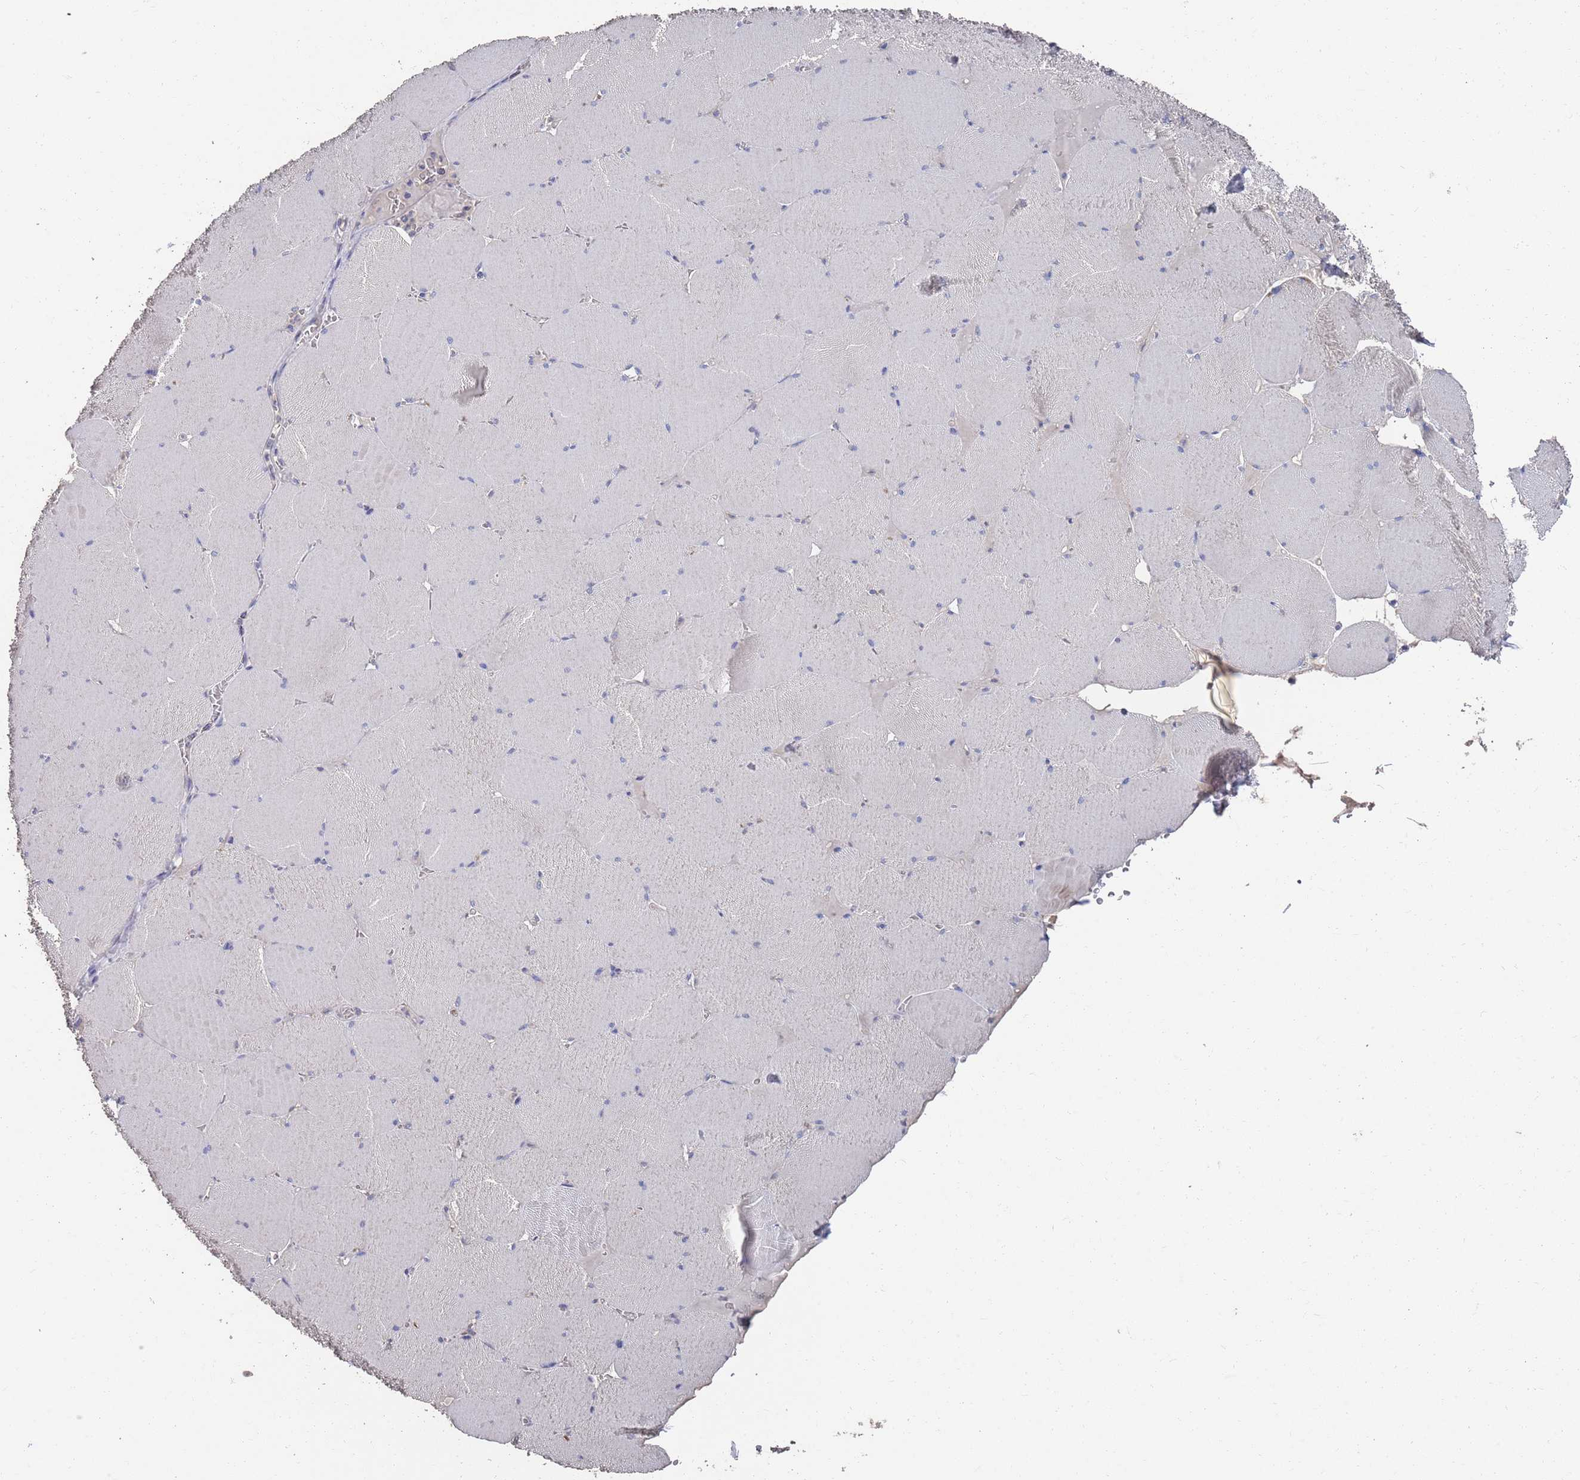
{"staining": {"intensity": "negative", "quantity": "none", "location": "none"}, "tissue": "skeletal muscle", "cell_type": "Myocytes", "image_type": "normal", "snomed": [{"axis": "morphology", "description": "Normal tissue, NOS"}, {"axis": "topography", "description": "Skeletal muscle"}, {"axis": "topography", "description": "Head-Neck"}], "caption": "The immunohistochemistry (IHC) photomicrograph has no significant expression in myocytes of skeletal muscle. (Immunohistochemistry, brightfield microscopy, high magnification).", "gene": "BTBD18", "patient": {"sex": "male", "age": 66}}